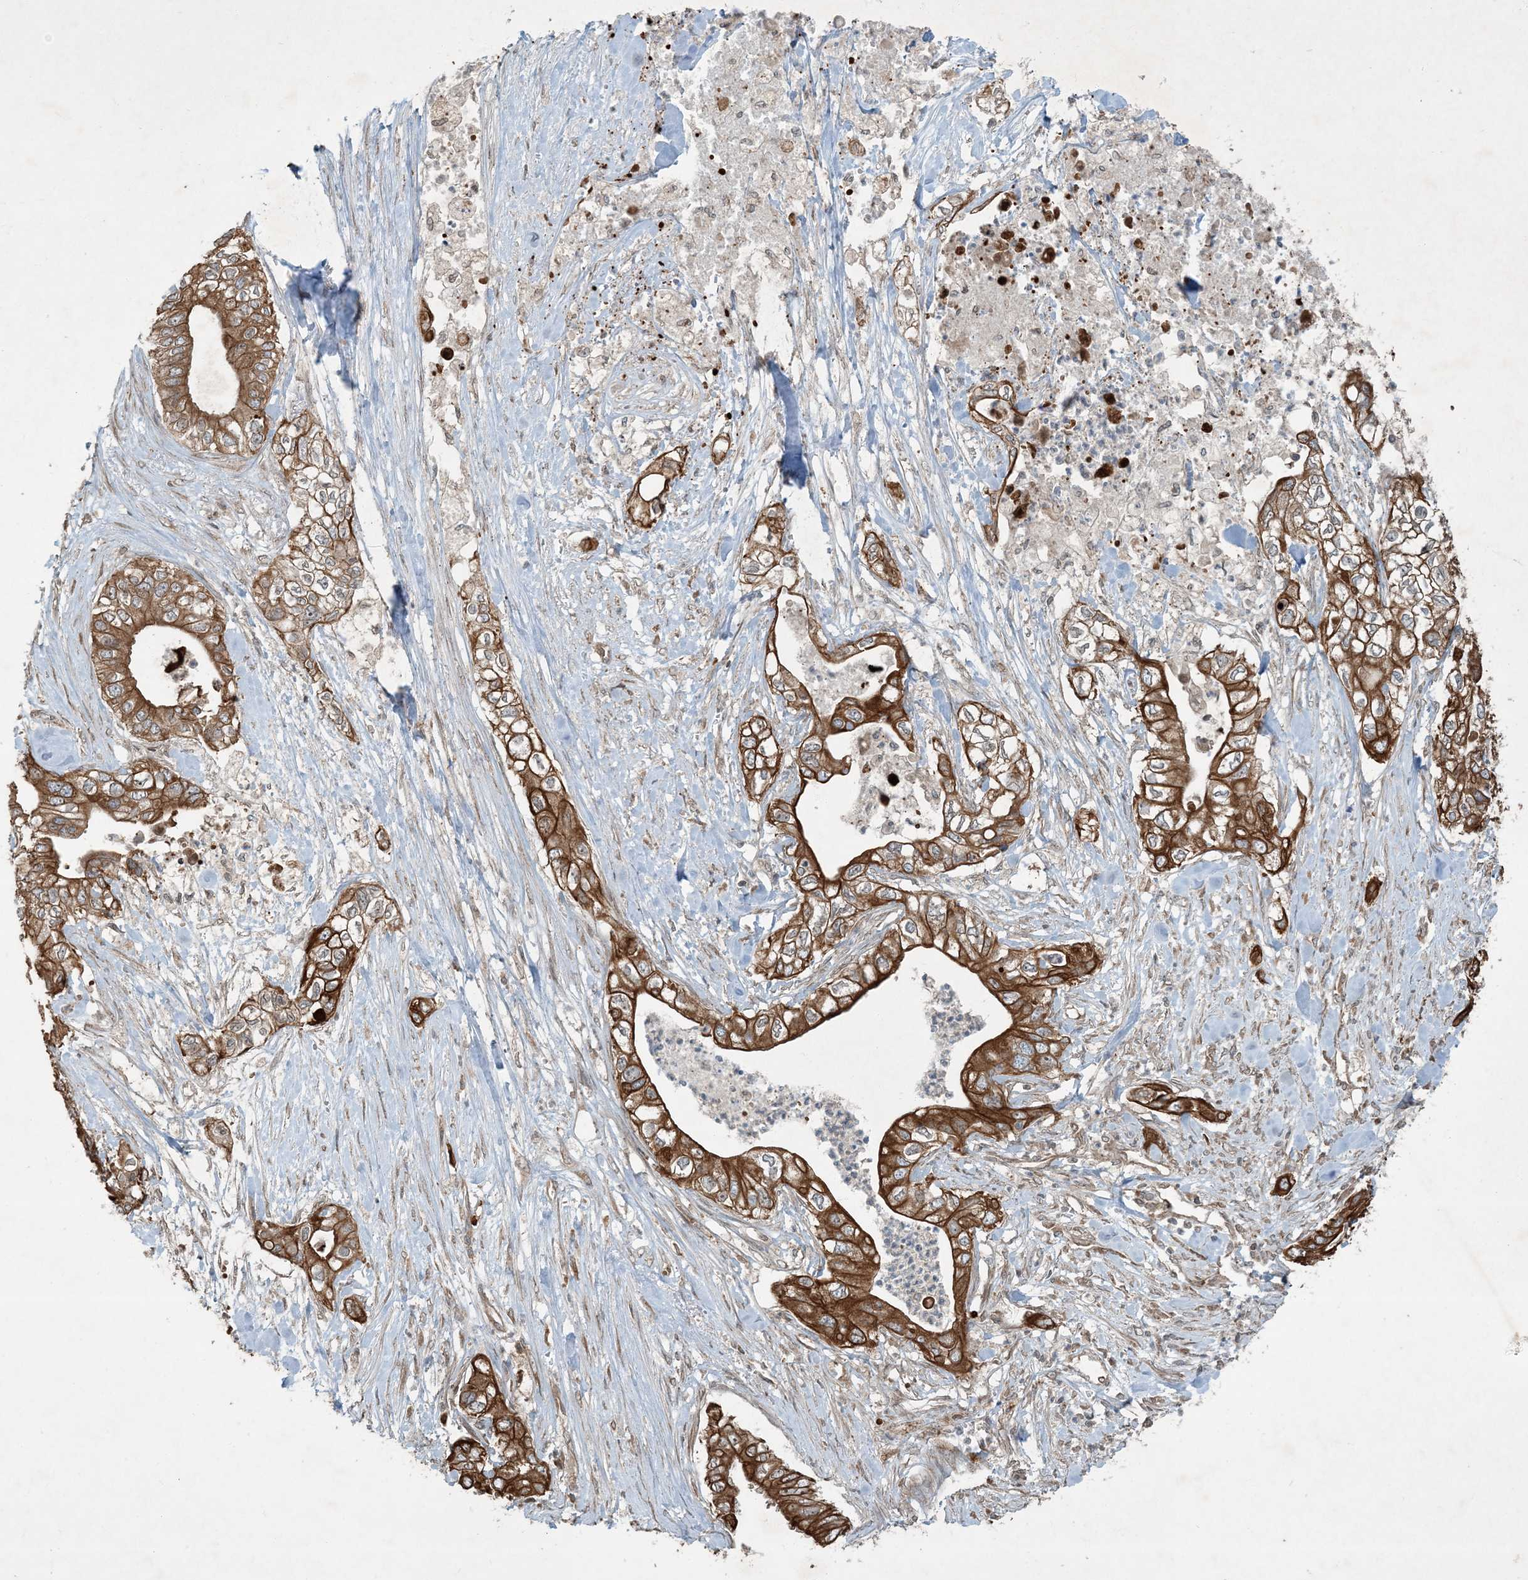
{"staining": {"intensity": "strong", "quantity": ">75%", "location": "cytoplasmic/membranous"}, "tissue": "pancreatic cancer", "cell_type": "Tumor cells", "image_type": "cancer", "snomed": [{"axis": "morphology", "description": "Adenocarcinoma, NOS"}, {"axis": "topography", "description": "Pancreas"}], "caption": "A histopathology image of adenocarcinoma (pancreatic) stained for a protein reveals strong cytoplasmic/membranous brown staining in tumor cells. Ihc stains the protein of interest in brown and the nuclei are stained blue.", "gene": "COMMD8", "patient": {"sex": "female", "age": 78}}